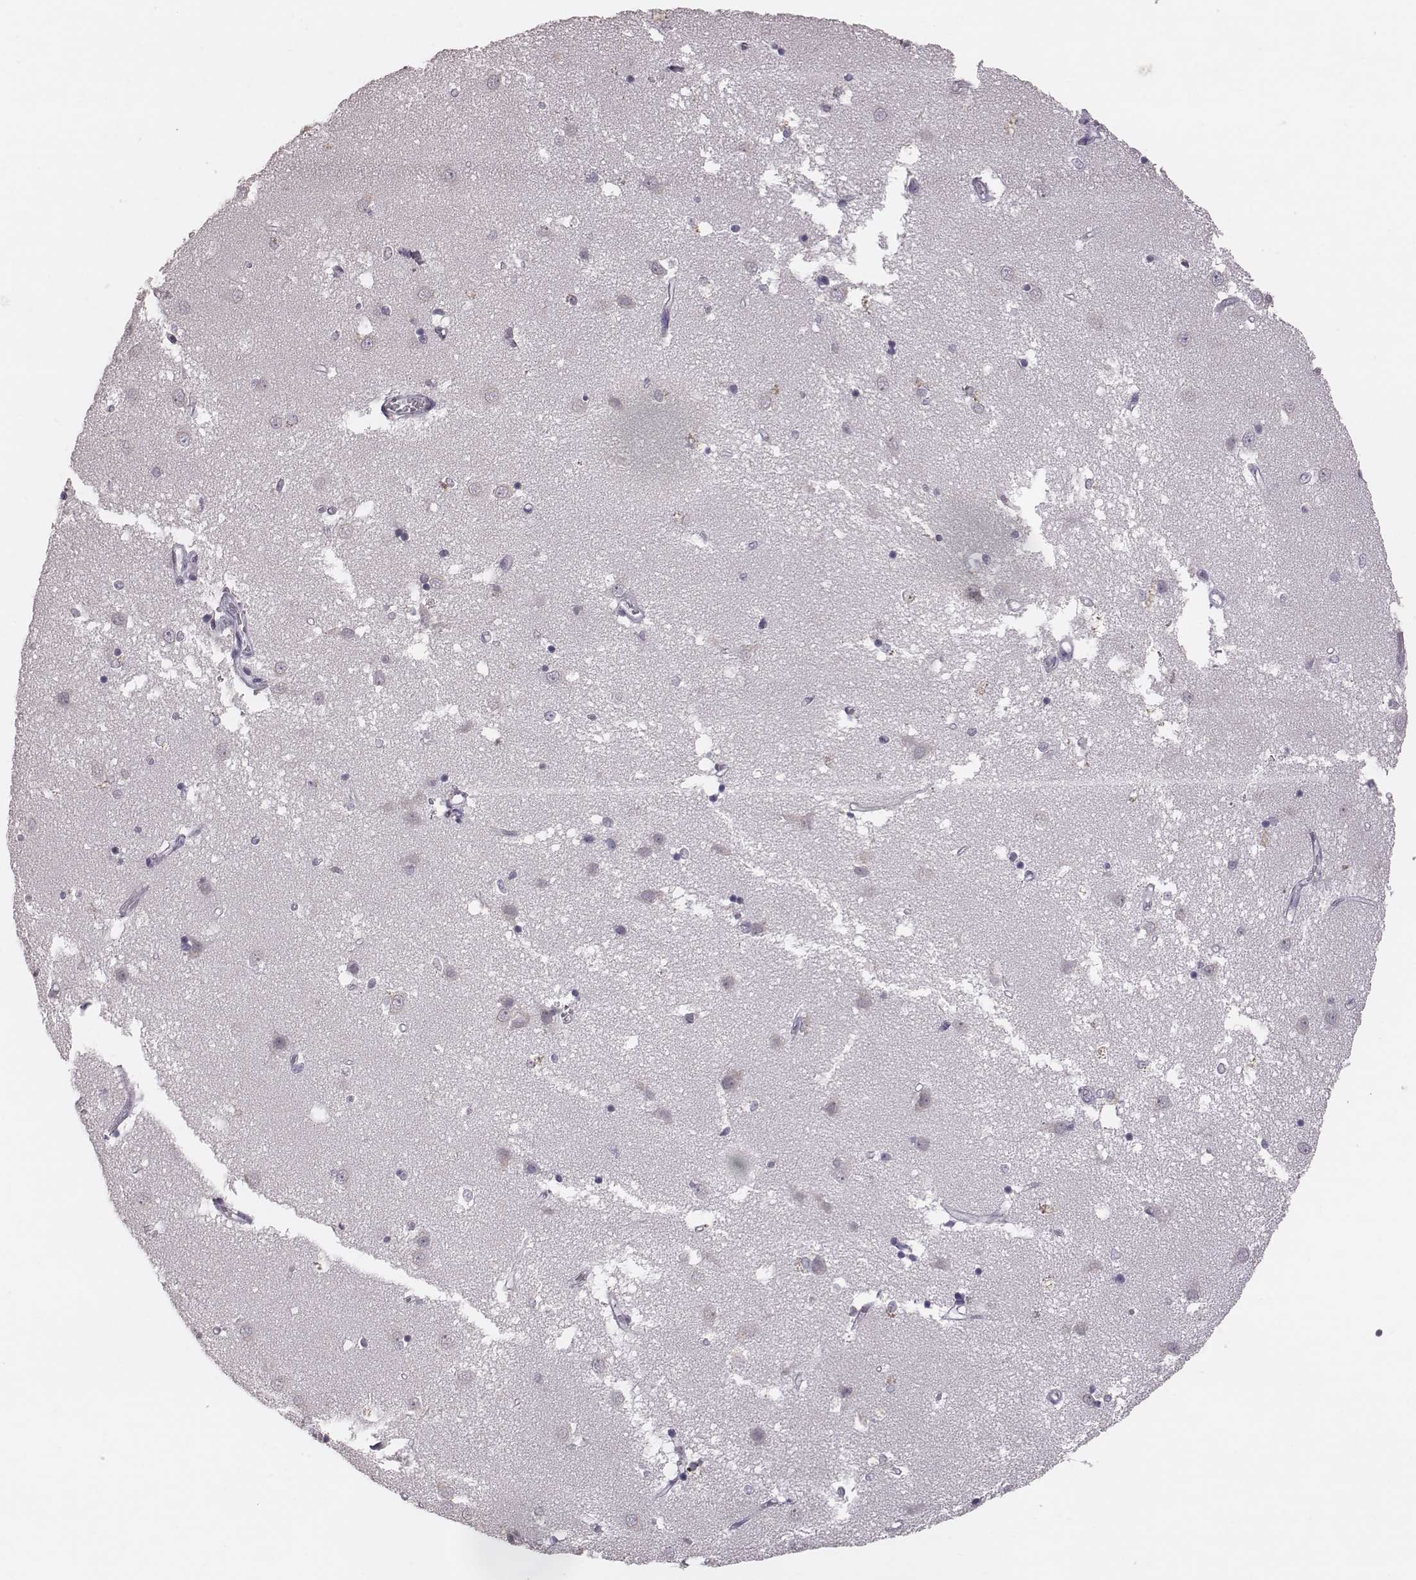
{"staining": {"intensity": "negative", "quantity": "none", "location": "none"}, "tissue": "caudate", "cell_type": "Glial cells", "image_type": "normal", "snomed": [{"axis": "morphology", "description": "Normal tissue, NOS"}, {"axis": "topography", "description": "Lateral ventricle wall"}], "caption": "IHC photomicrograph of benign caudate stained for a protein (brown), which displays no staining in glial cells. Nuclei are stained in blue.", "gene": "CFTR", "patient": {"sex": "male", "age": 54}}